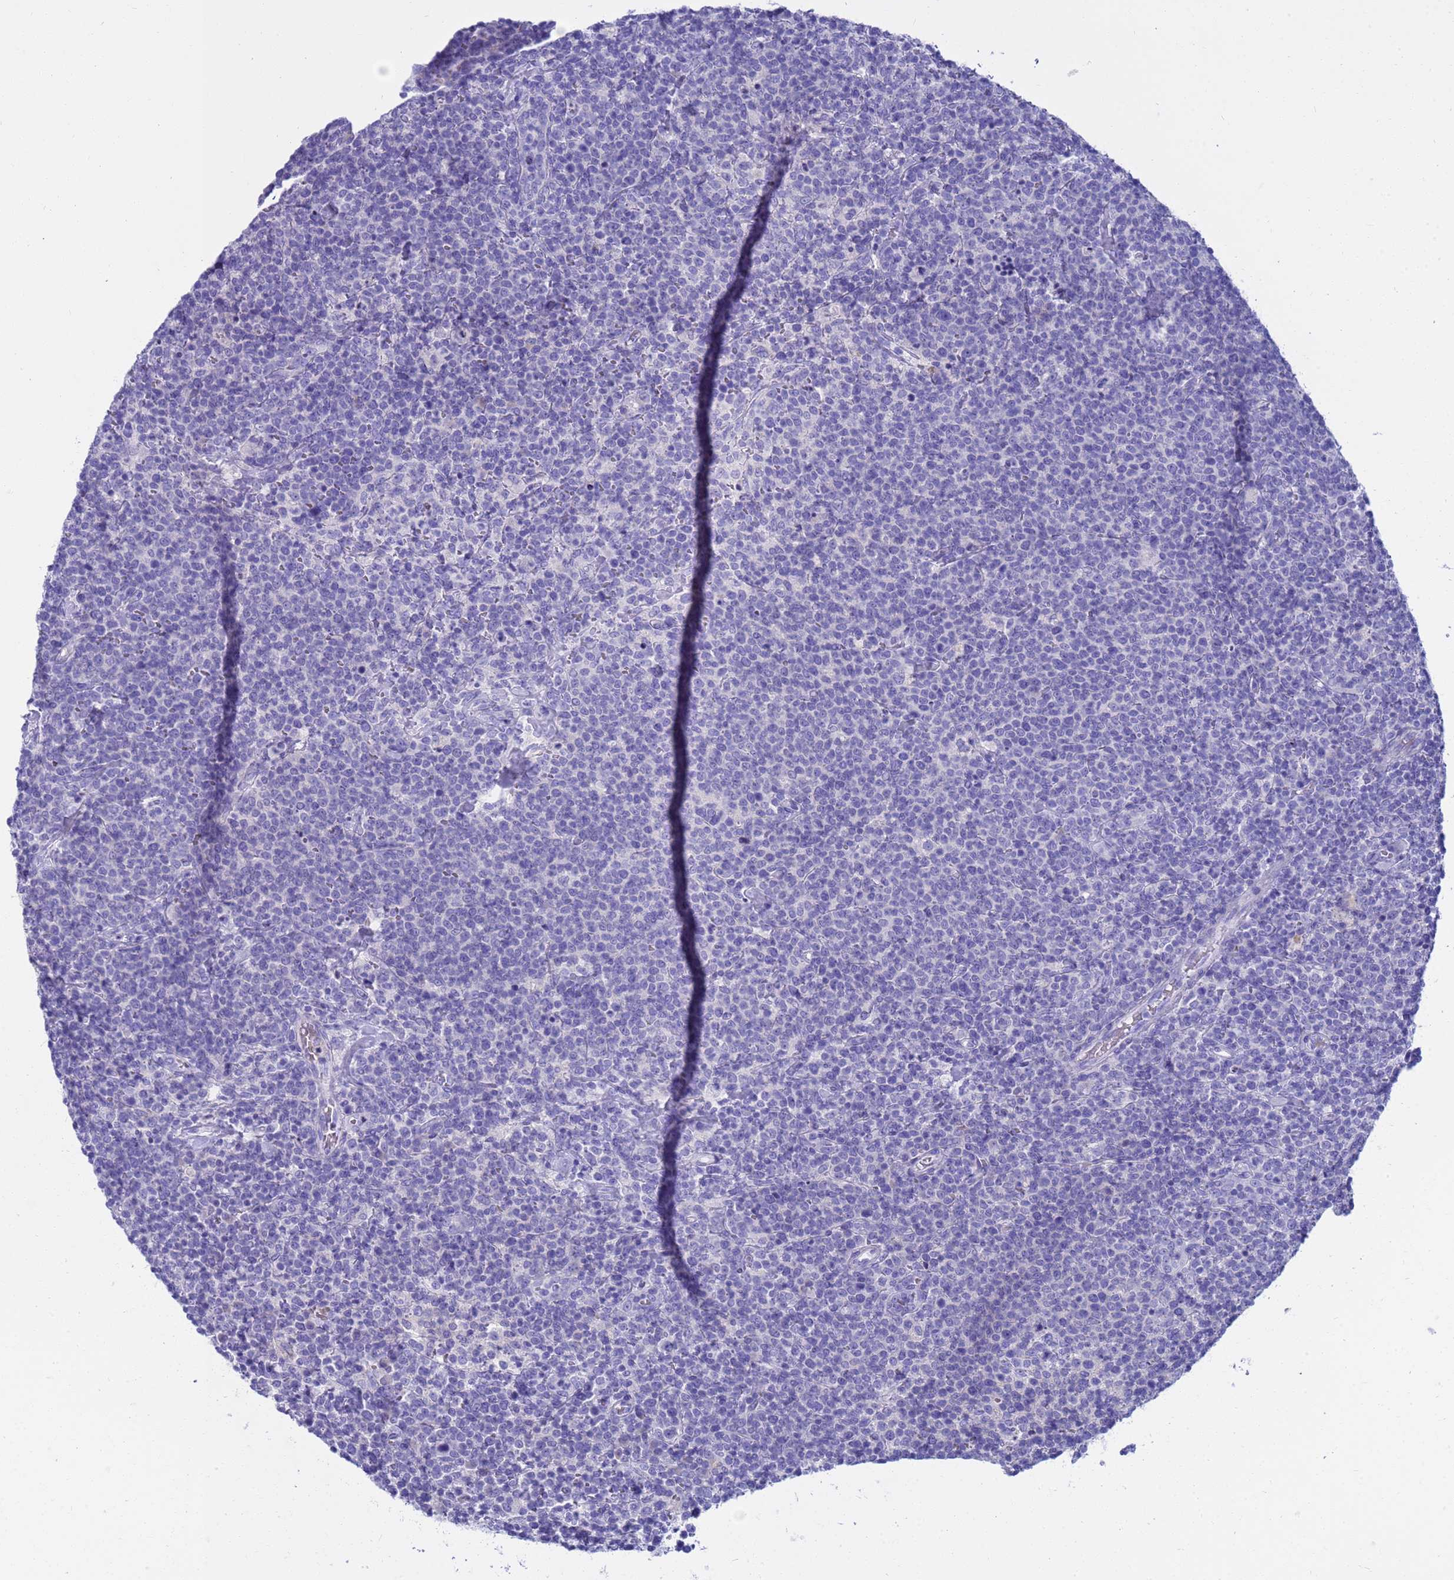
{"staining": {"intensity": "negative", "quantity": "none", "location": "none"}, "tissue": "lymphoma", "cell_type": "Tumor cells", "image_type": "cancer", "snomed": [{"axis": "morphology", "description": "Malignant lymphoma, non-Hodgkin's type, High grade"}, {"axis": "topography", "description": "Lymph node"}], "caption": "This is an IHC photomicrograph of human high-grade malignant lymphoma, non-Hodgkin's type. There is no expression in tumor cells.", "gene": "SYCN", "patient": {"sex": "male", "age": 61}}